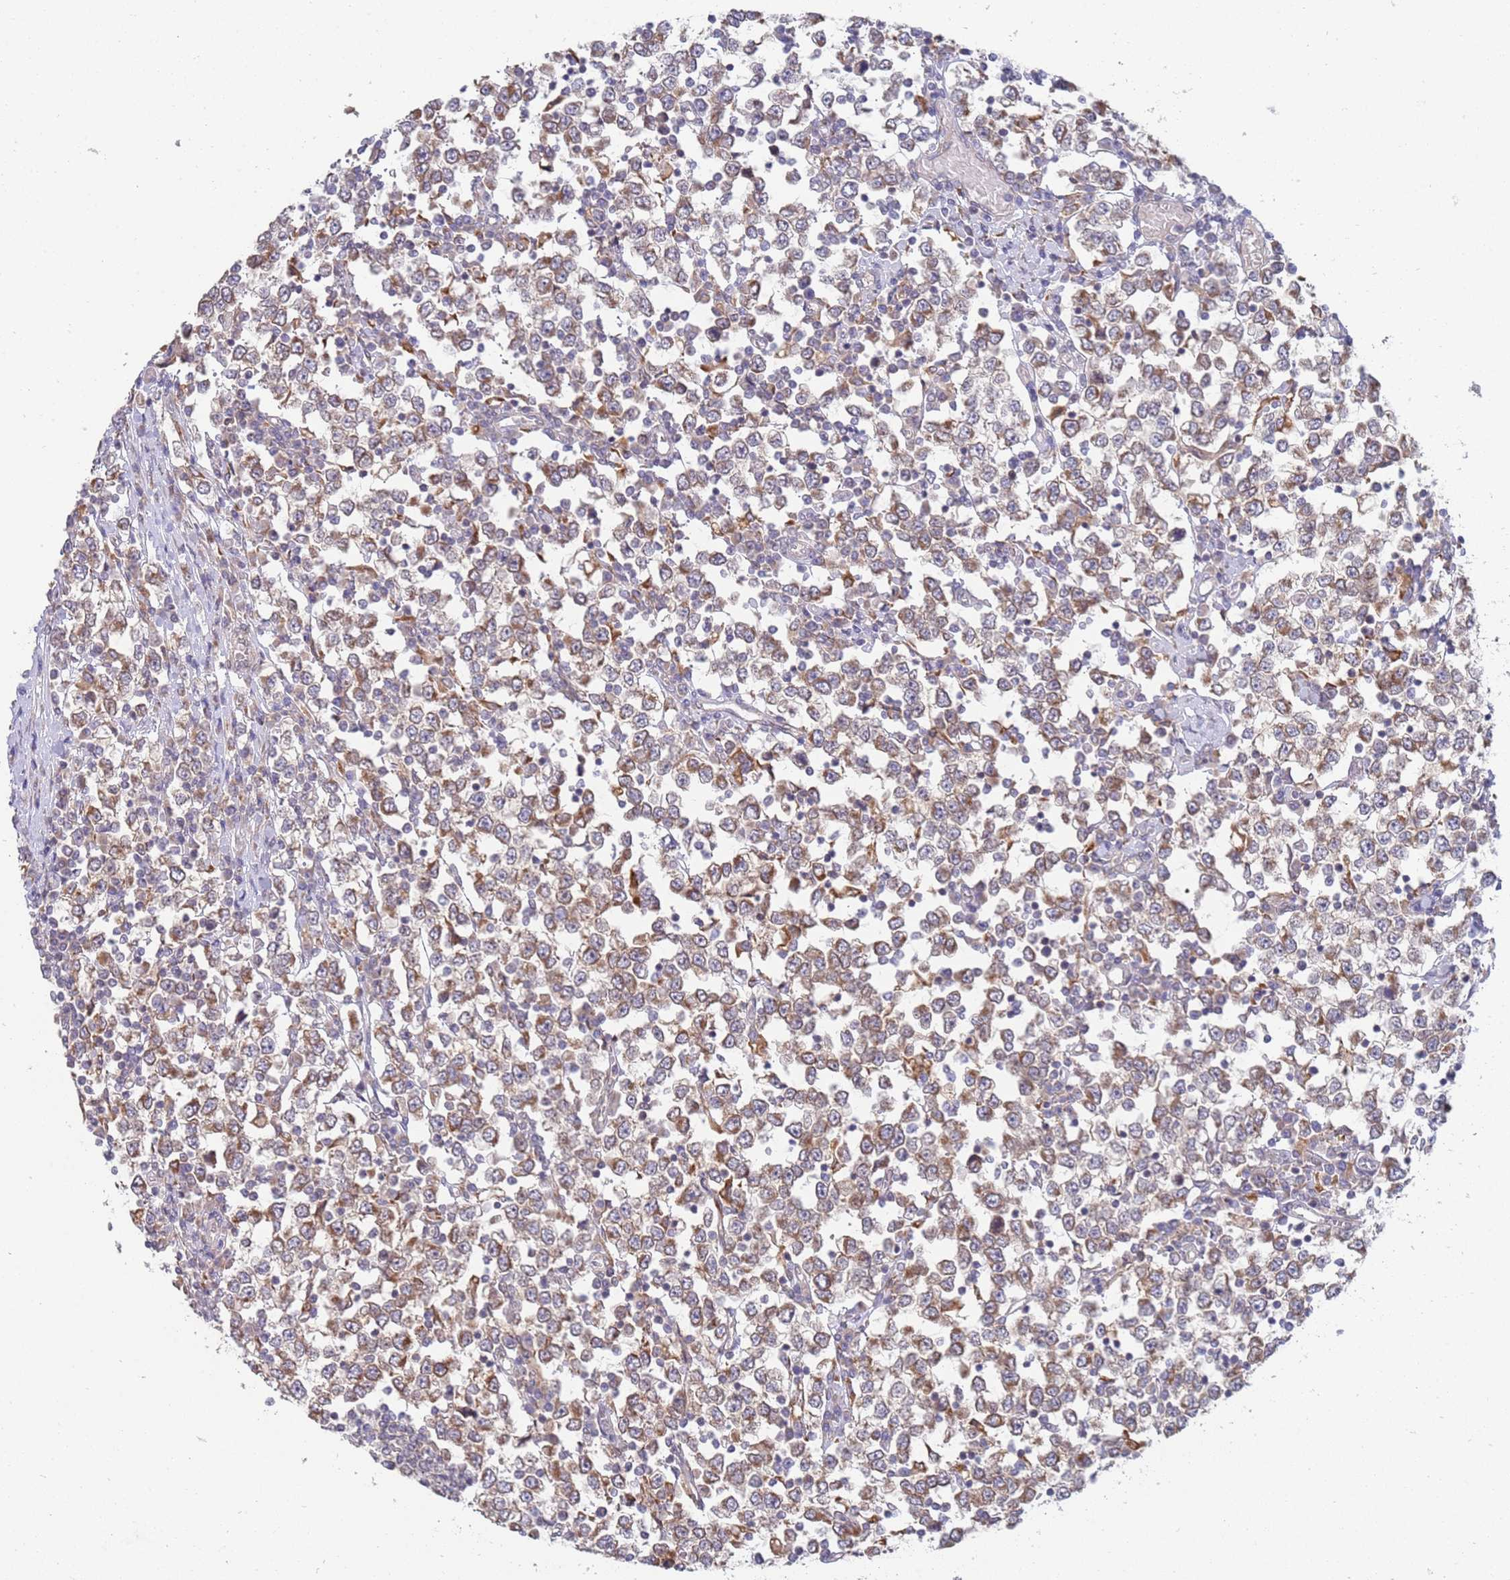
{"staining": {"intensity": "moderate", "quantity": ">75%", "location": "cytoplasmic/membranous"}, "tissue": "testis cancer", "cell_type": "Tumor cells", "image_type": "cancer", "snomed": [{"axis": "morphology", "description": "Seminoma, NOS"}, {"axis": "topography", "description": "Testis"}], "caption": "Testis cancer (seminoma) stained for a protein shows moderate cytoplasmic/membranous positivity in tumor cells. Using DAB (3,3'-diaminobenzidine) (brown) and hematoxylin (blue) stains, captured at high magnification using brightfield microscopy.", "gene": "VRK2", "patient": {"sex": "male", "age": 65}}